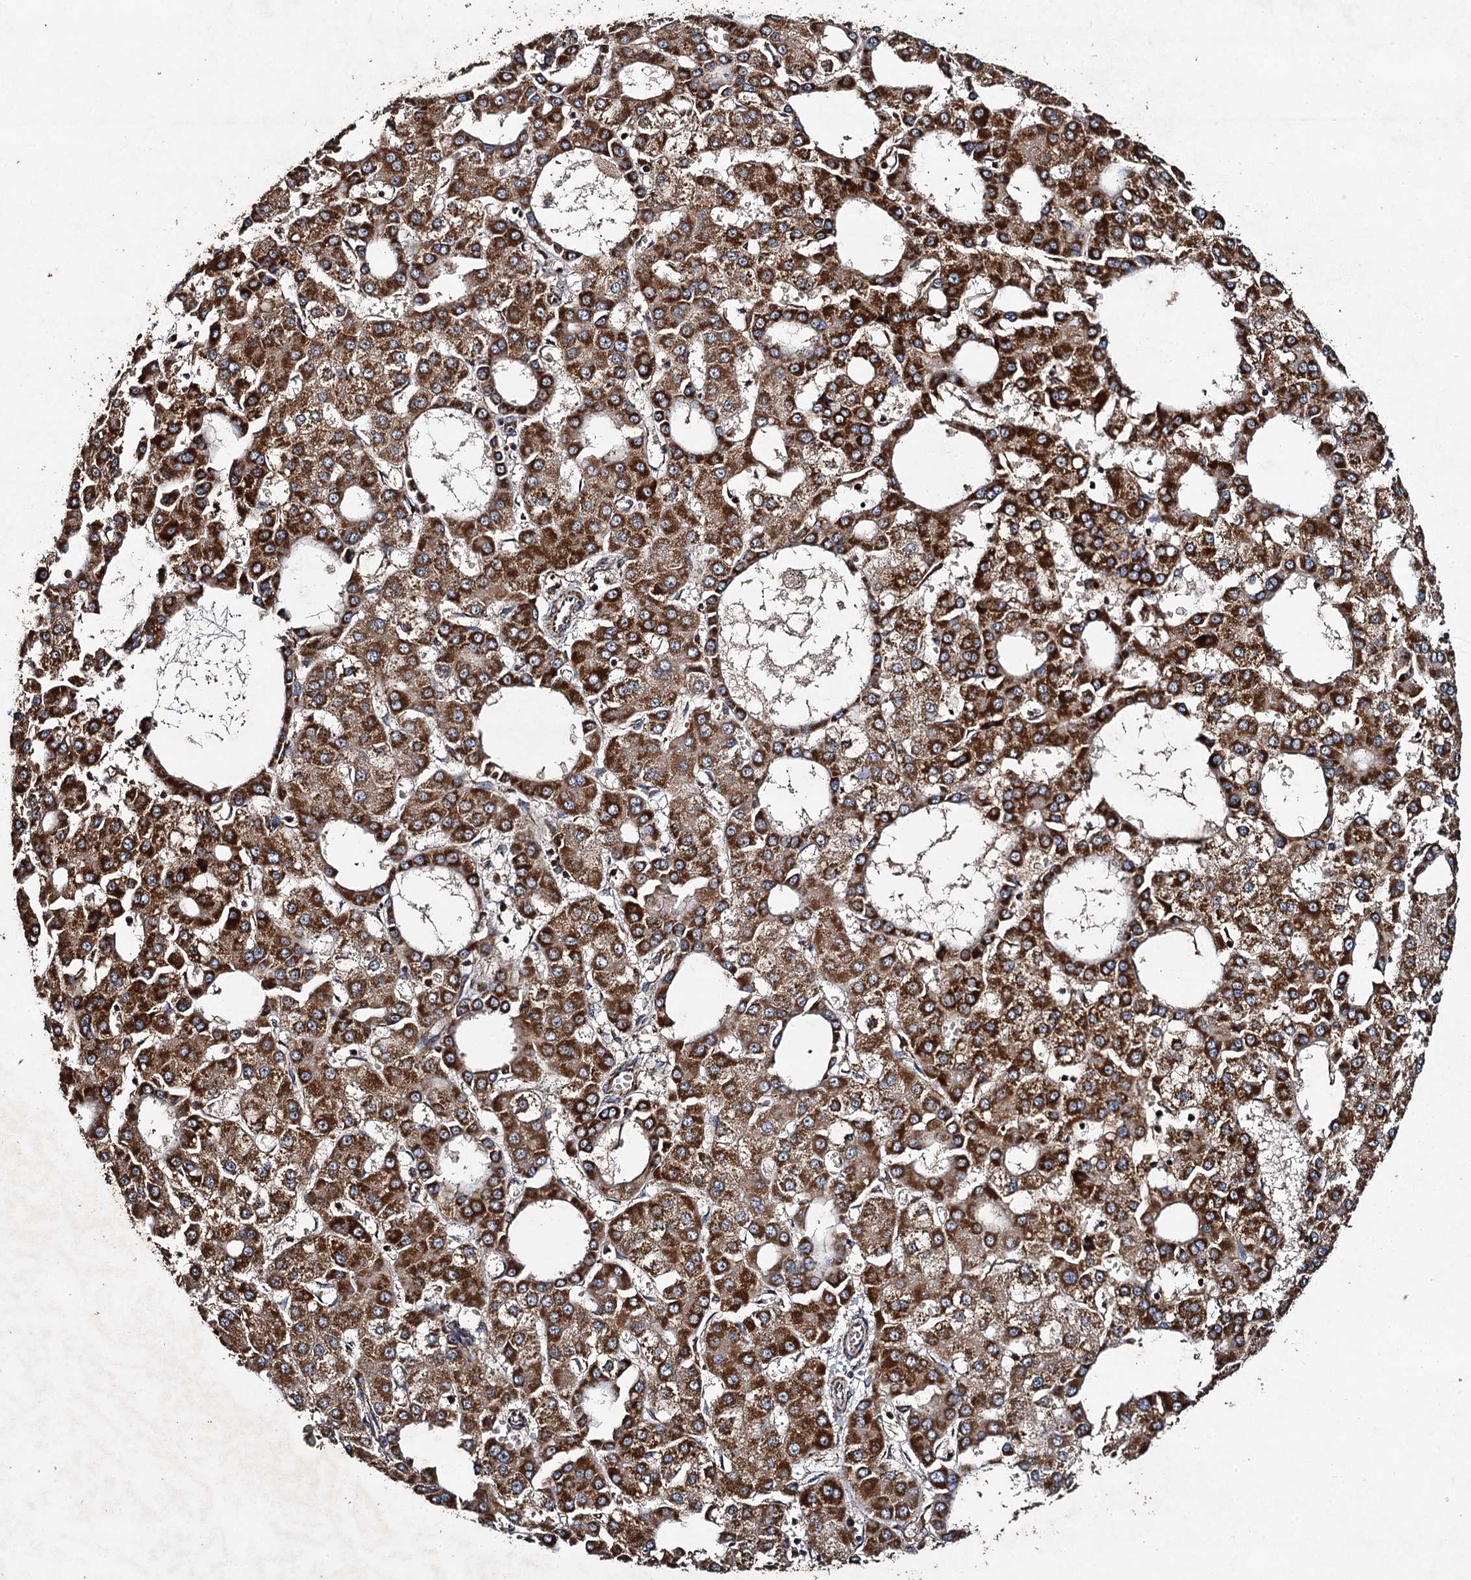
{"staining": {"intensity": "strong", "quantity": ">75%", "location": "cytoplasmic/membranous"}, "tissue": "liver cancer", "cell_type": "Tumor cells", "image_type": "cancer", "snomed": [{"axis": "morphology", "description": "Carcinoma, Hepatocellular, NOS"}, {"axis": "topography", "description": "Liver"}], "caption": "Immunohistochemical staining of liver cancer displays high levels of strong cytoplasmic/membranous expression in approximately >75% of tumor cells.", "gene": "NDUFA13", "patient": {"sex": "male", "age": 47}}